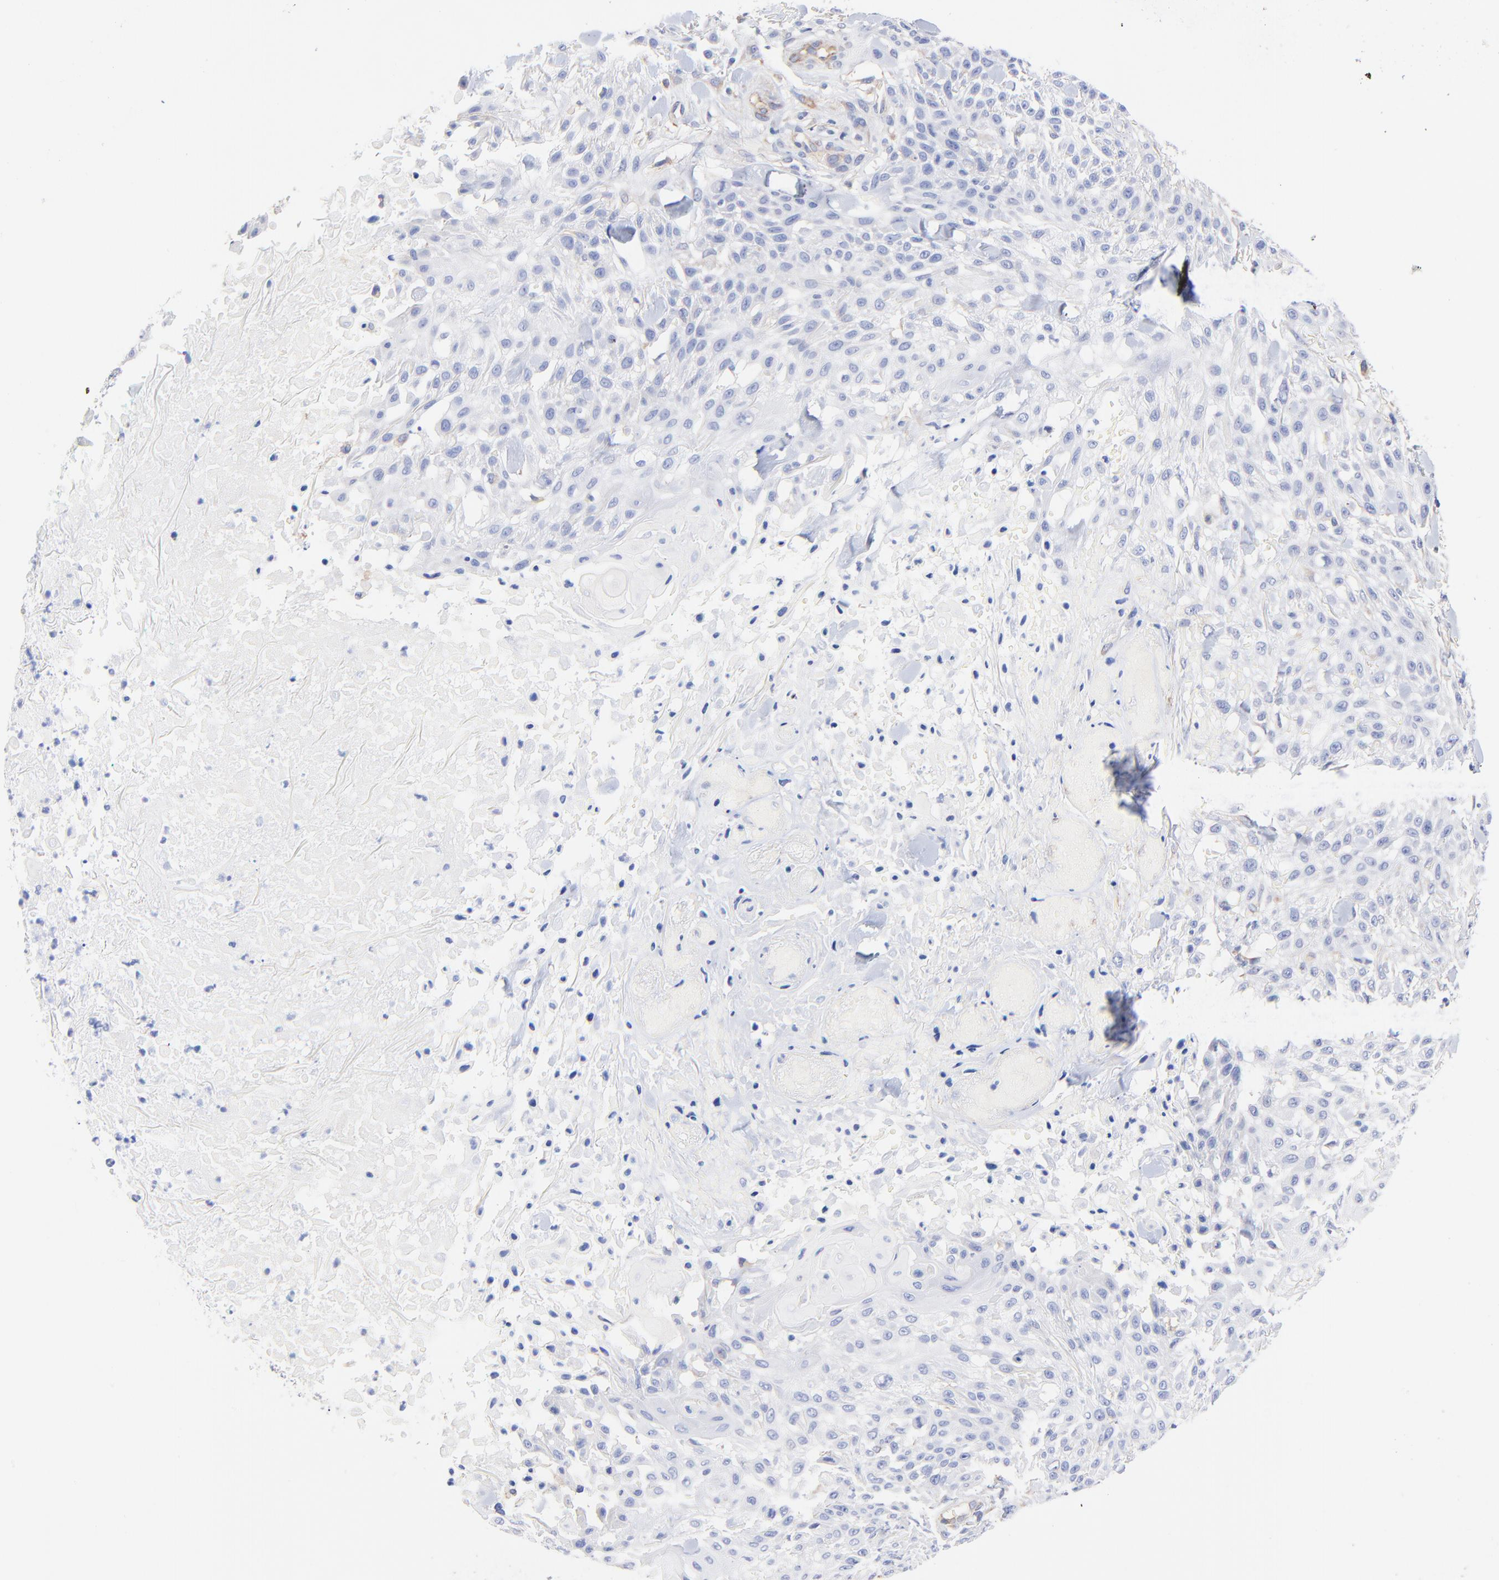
{"staining": {"intensity": "negative", "quantity": "none", "location": "none"}, "tissue": "skin cancer", "cell_type": "Tumor cells", "image_type": "cancer", "snomed": [{"axis": "morphology", "description": "Squamous cell carcinoma, NOS"}, {"axis": "topography", "description": "Skin"}], "caption": "Immunohistochemistry (IHC) photomicrograph of neoplastic tissue: skin cancer stained with DAB (3,3'-diaminobenzidine) demonstrates no significant protein expression in tumor cells.", "gene": "SLC44A2", "patient": {"sex": "female", "age": 42}}